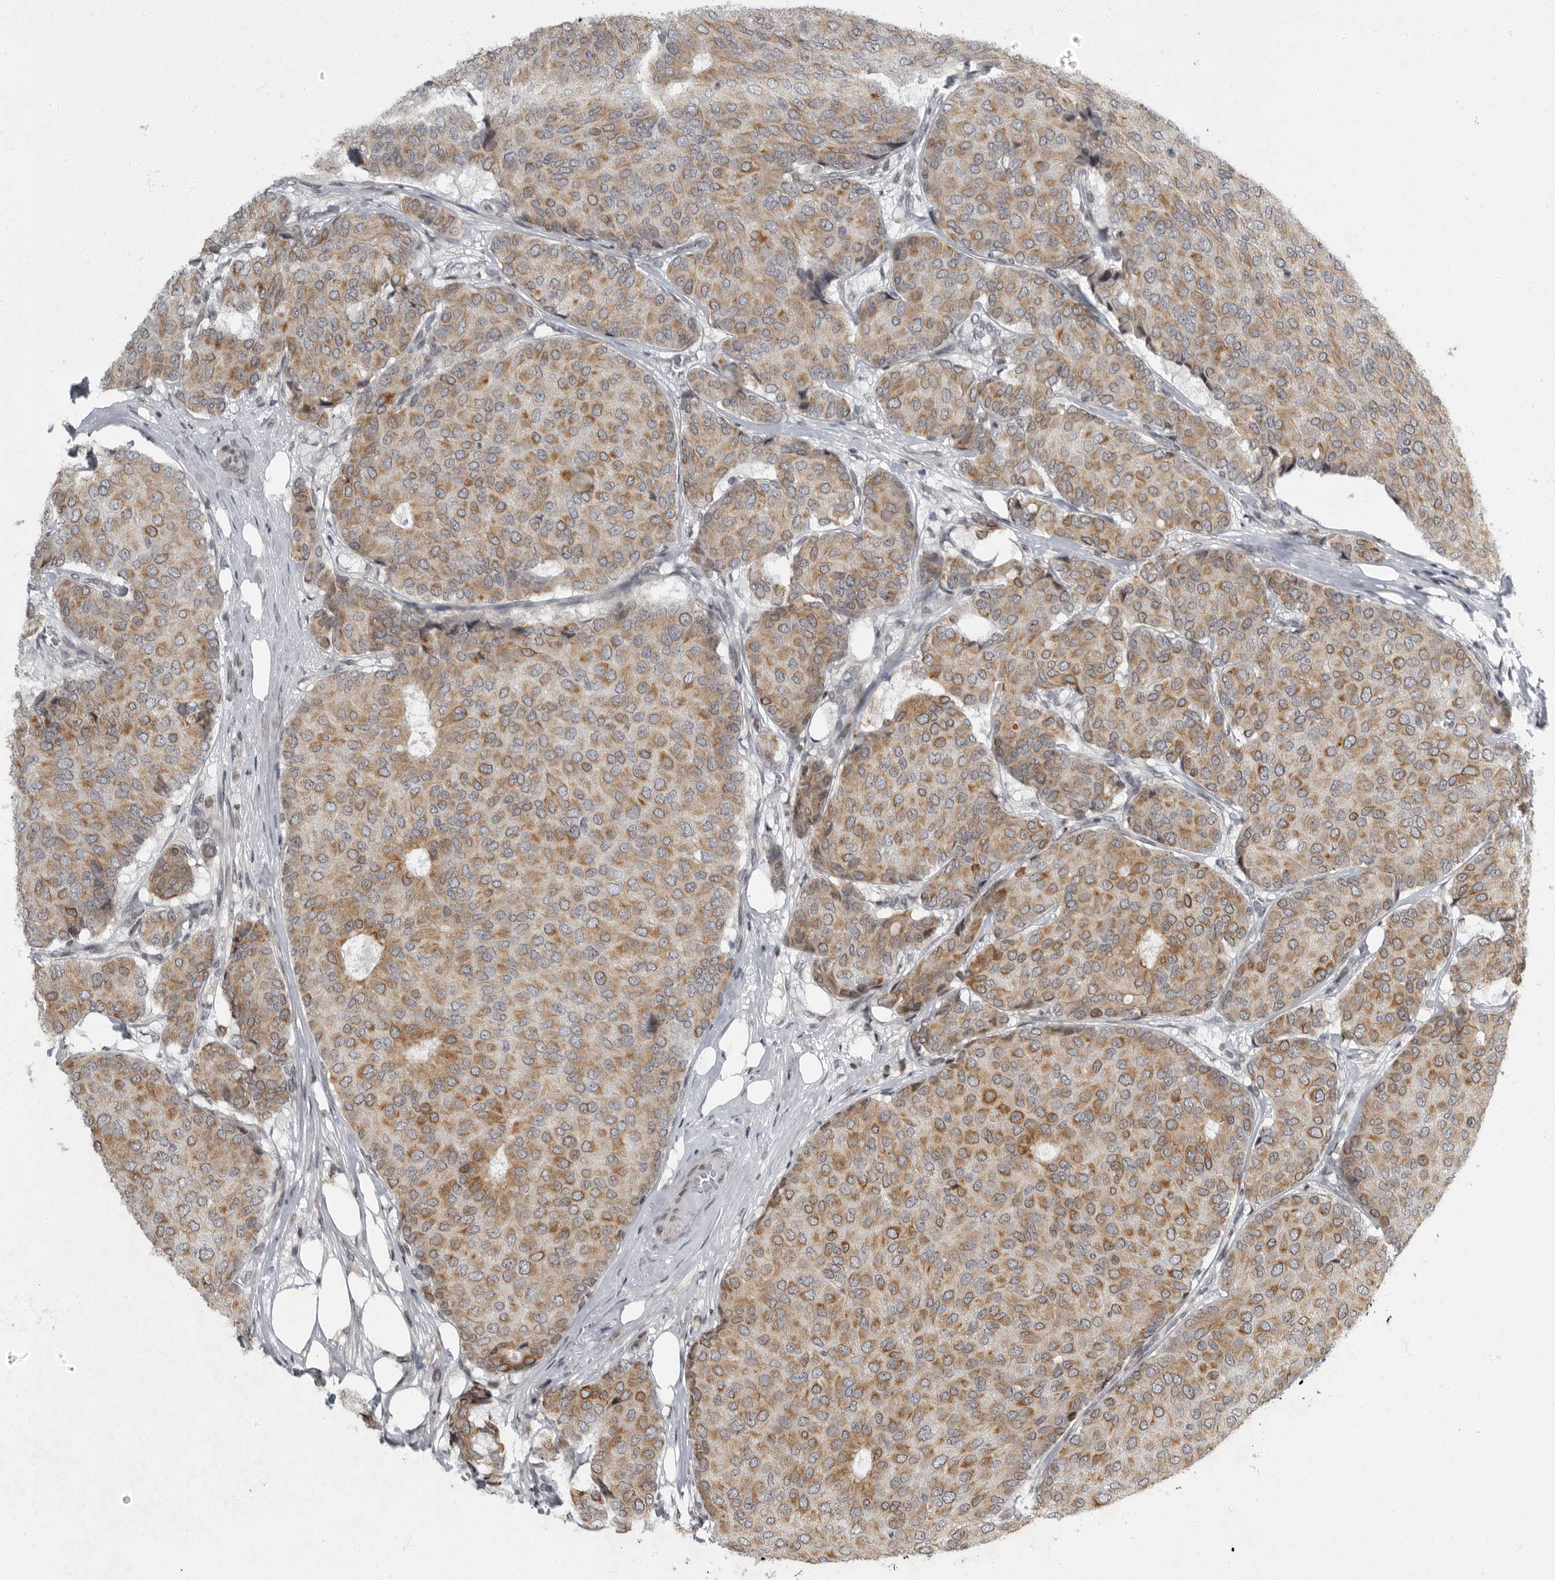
{"staining": {"intensity": "moderate", "quantity": ">75%", "location": "cytoplasmic/membranous"}, "tissue": "breast cancer", "cell_type": "Tumor cells", "image_type": "cancer", "snomed": [{"axis": "morphology", "description": "Duct carcinoma"}, {"axis": "topography", "description": "Breast"}], "caption": "Protein expression analysis of human breast cancer reveals moderate cytoplasmic/membranous staining in approximately >75% of tumor cells.", "gene": "EVI5", "patient": {"sex": "female", "age": 75}}